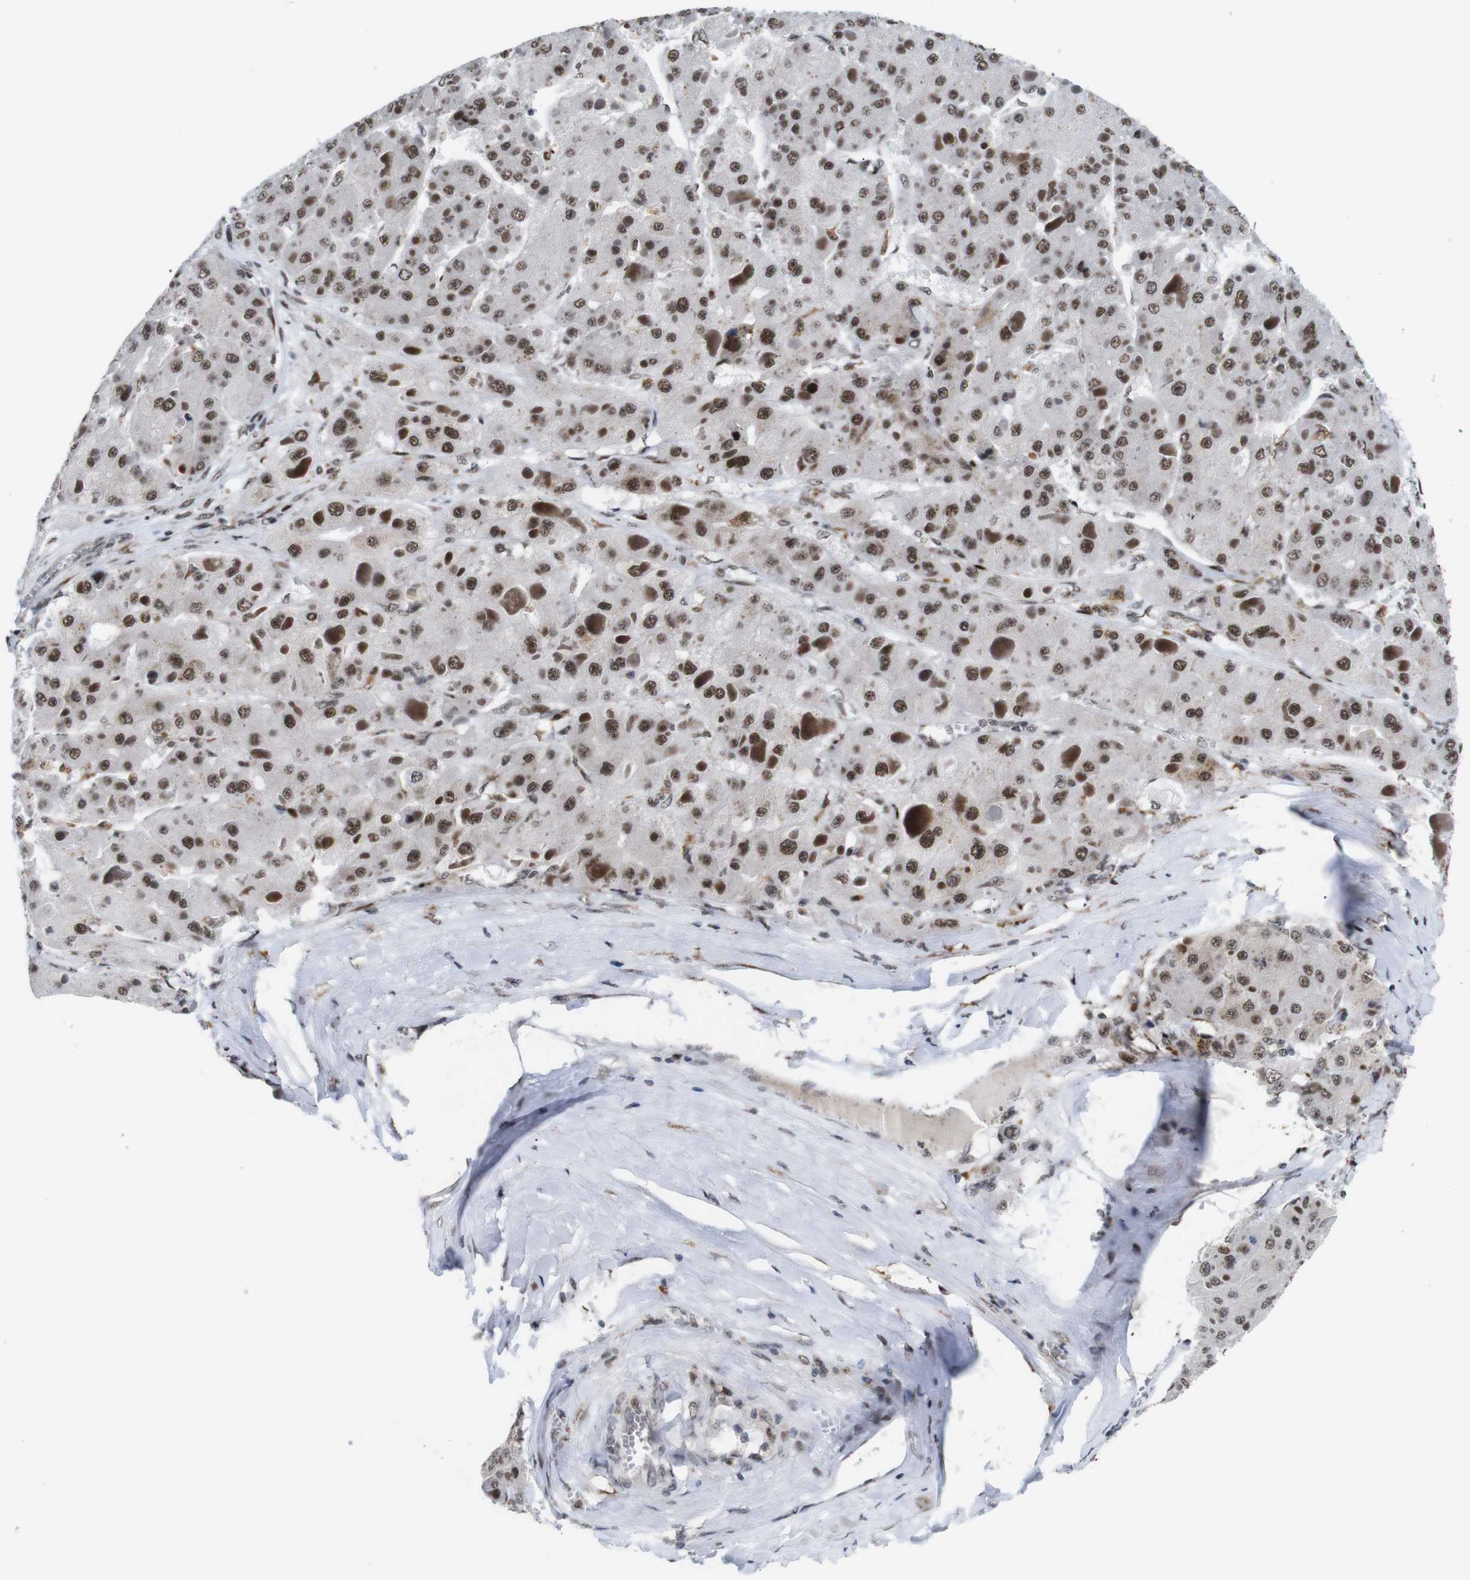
{"staining": {"intensity": "moderate", "quantity": ">75%", "location": "nuclear"}, "tissue": "liver cancer", "cell_type": "Tumor cells", "image_type": "cancer", "snomed": [{"axis": "morphology", "description": "Carcinoma, Hepatocellular, NOS"}, {"axis": "topography", "description": "Liver"}], "caption": "This image demonstrates liver cancer (hepatocellular carcinoma) stained with immunohistochemistry to label a protein in brown. The nuclear of tumor cells show moderate positivity for the protein. Nuclei are counter-stained blue.", "gene": "EIF4G1", "patient": {"sex": "female", "age": 73}}